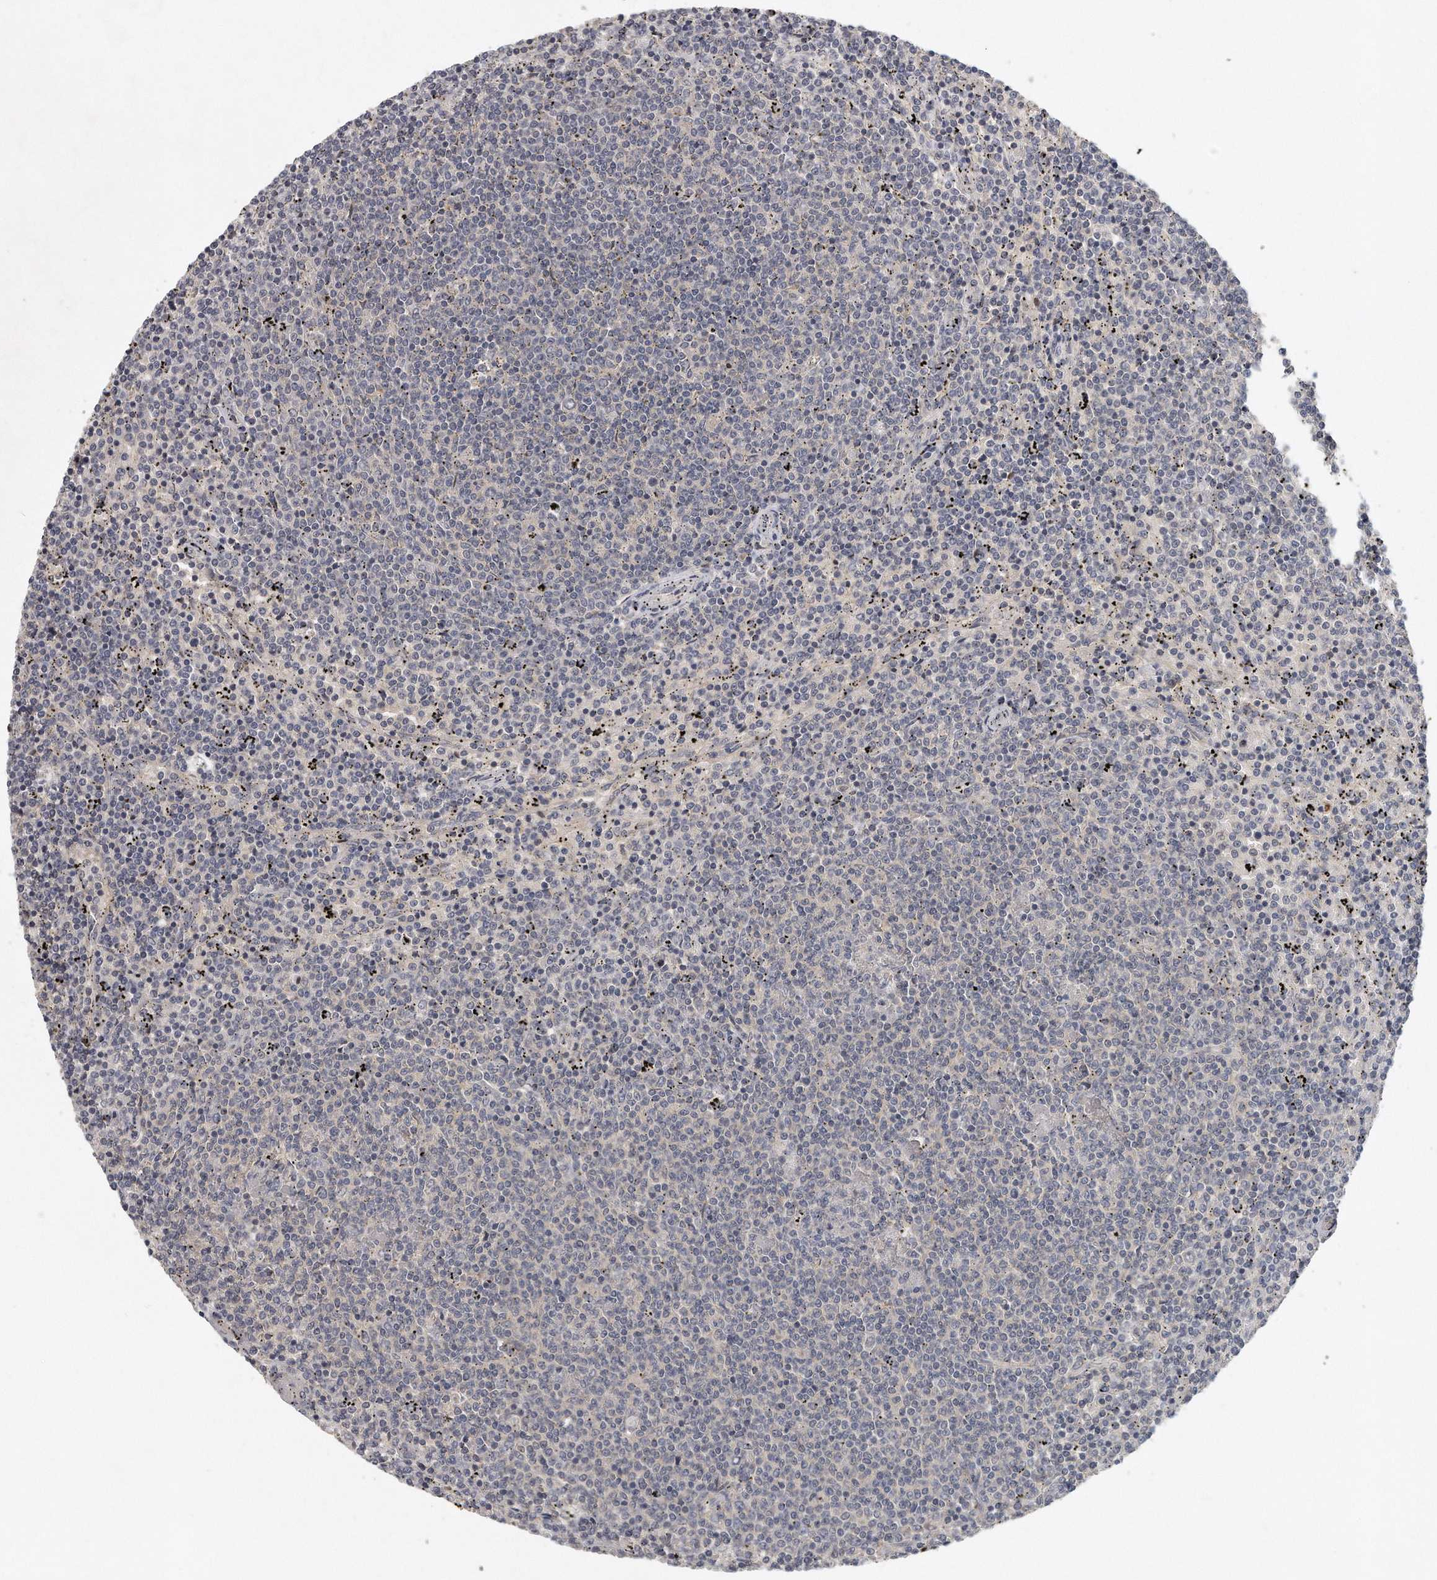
{"staining": {"intensity": "negative", "quantity": "none", "location": "none"}, "tissue": "lymphoma", "cell_type": "Tumor cells", "image_type": "cancer", "snomed": [{"axis": "morphology", "description": "Malignant lymphoma, non-Hodgkin's type, Low grade"}, {"axis": "topography", "description": "Spleen"}], "caption": "High power microscopy image of an IHC image of lymphoma, revealing no significant positivity in tumor cells.", "gene": "TRAPPC14", "patient": {"sex": "female", "age": 50}}